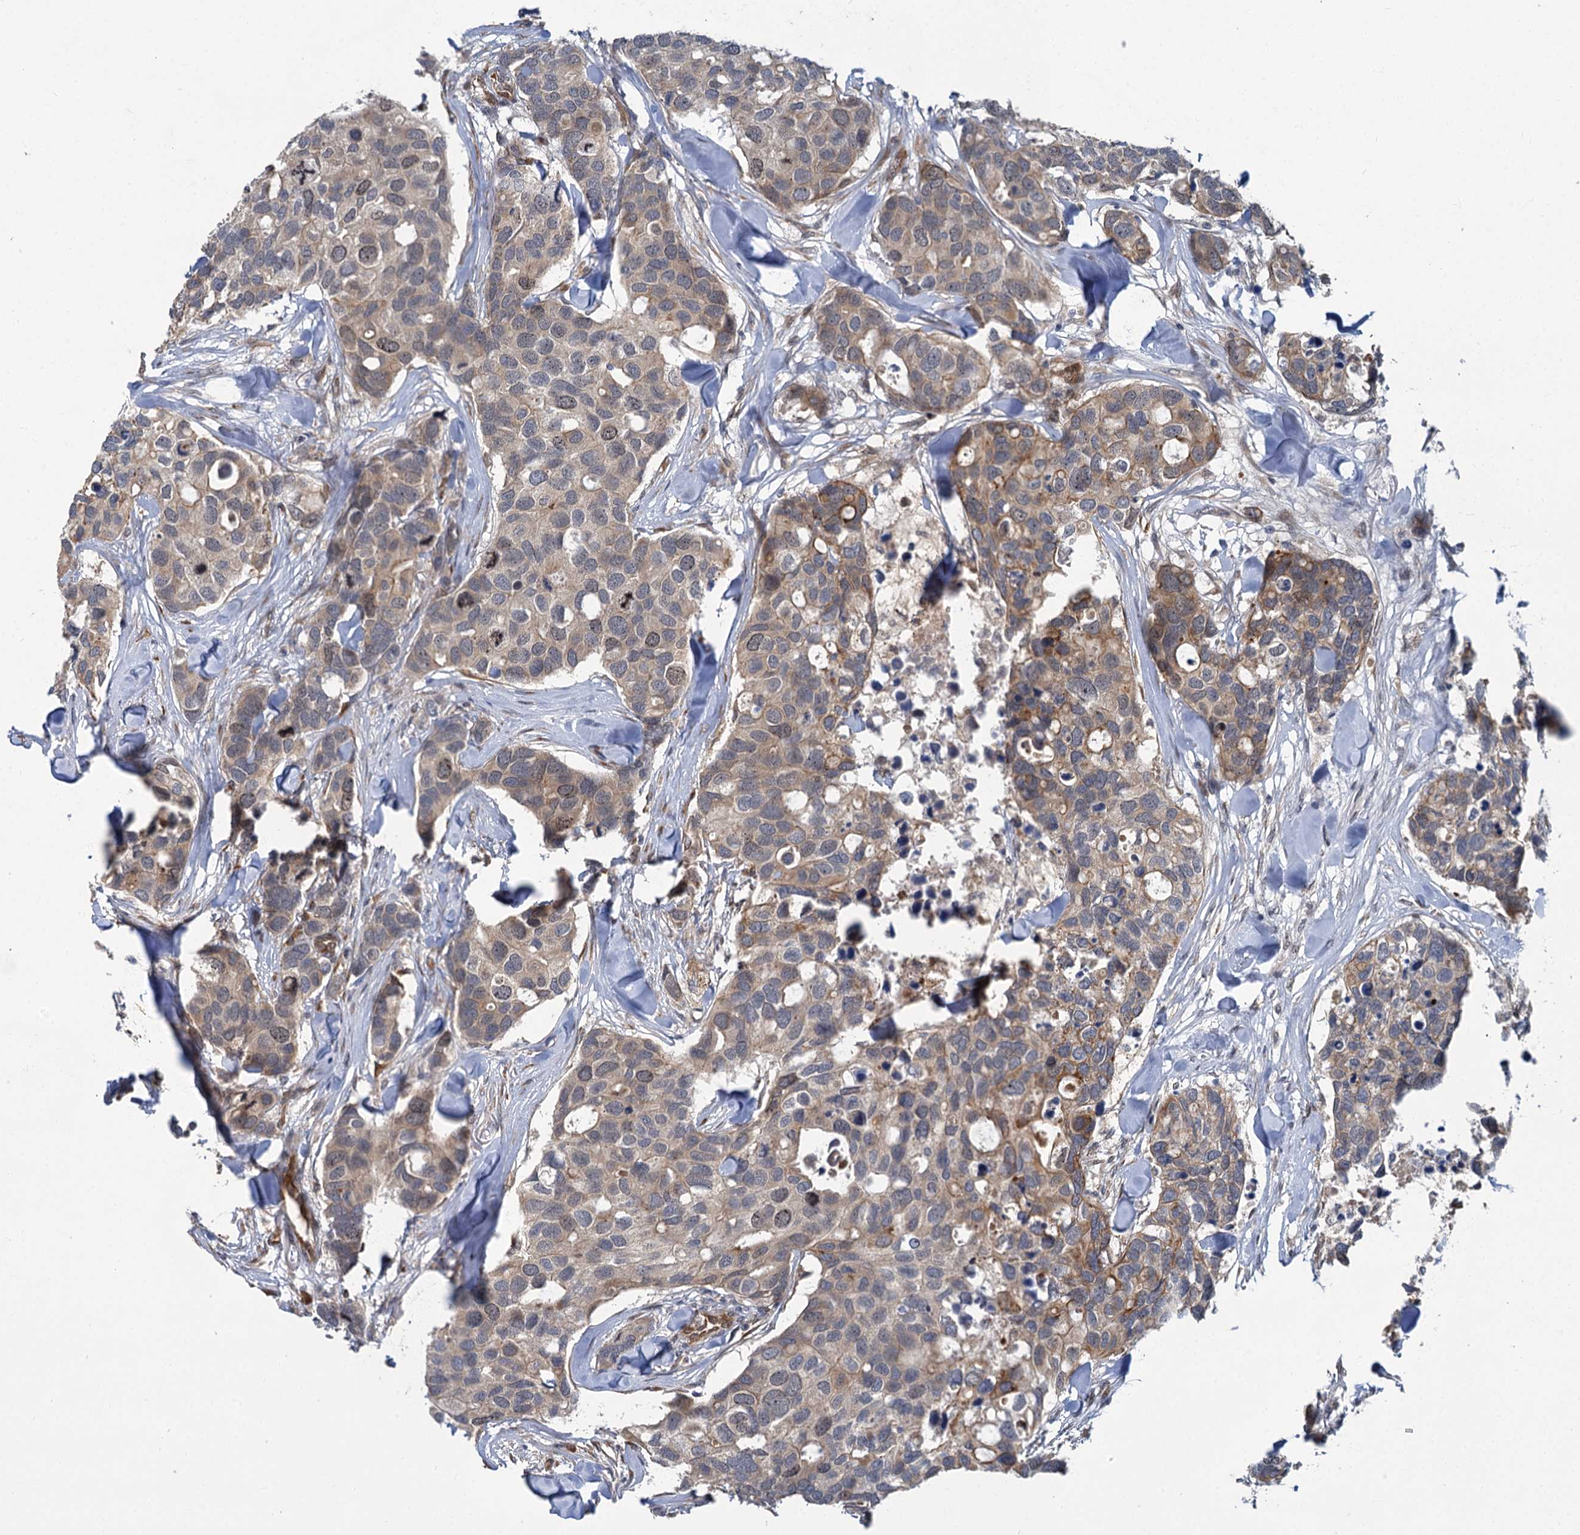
{"staining": {"intensity": "weak", "quantity": "25%-75%", "location": "cytoplasmic/membranous"}, "tissue": "breast cancer", "cell_type": "Tumor cells", "image_type": "cancer", "snomed": [{"axis": "morphology", "description": "Duct carcinoma"}, {"axis": "topography", "description": "Breast"}], "caption": "Human breast cancer stained with a protein marker displays weak staining in tumor cells.", "gene": "APBA2", "patient": {"sex": "female", "age": 83}}